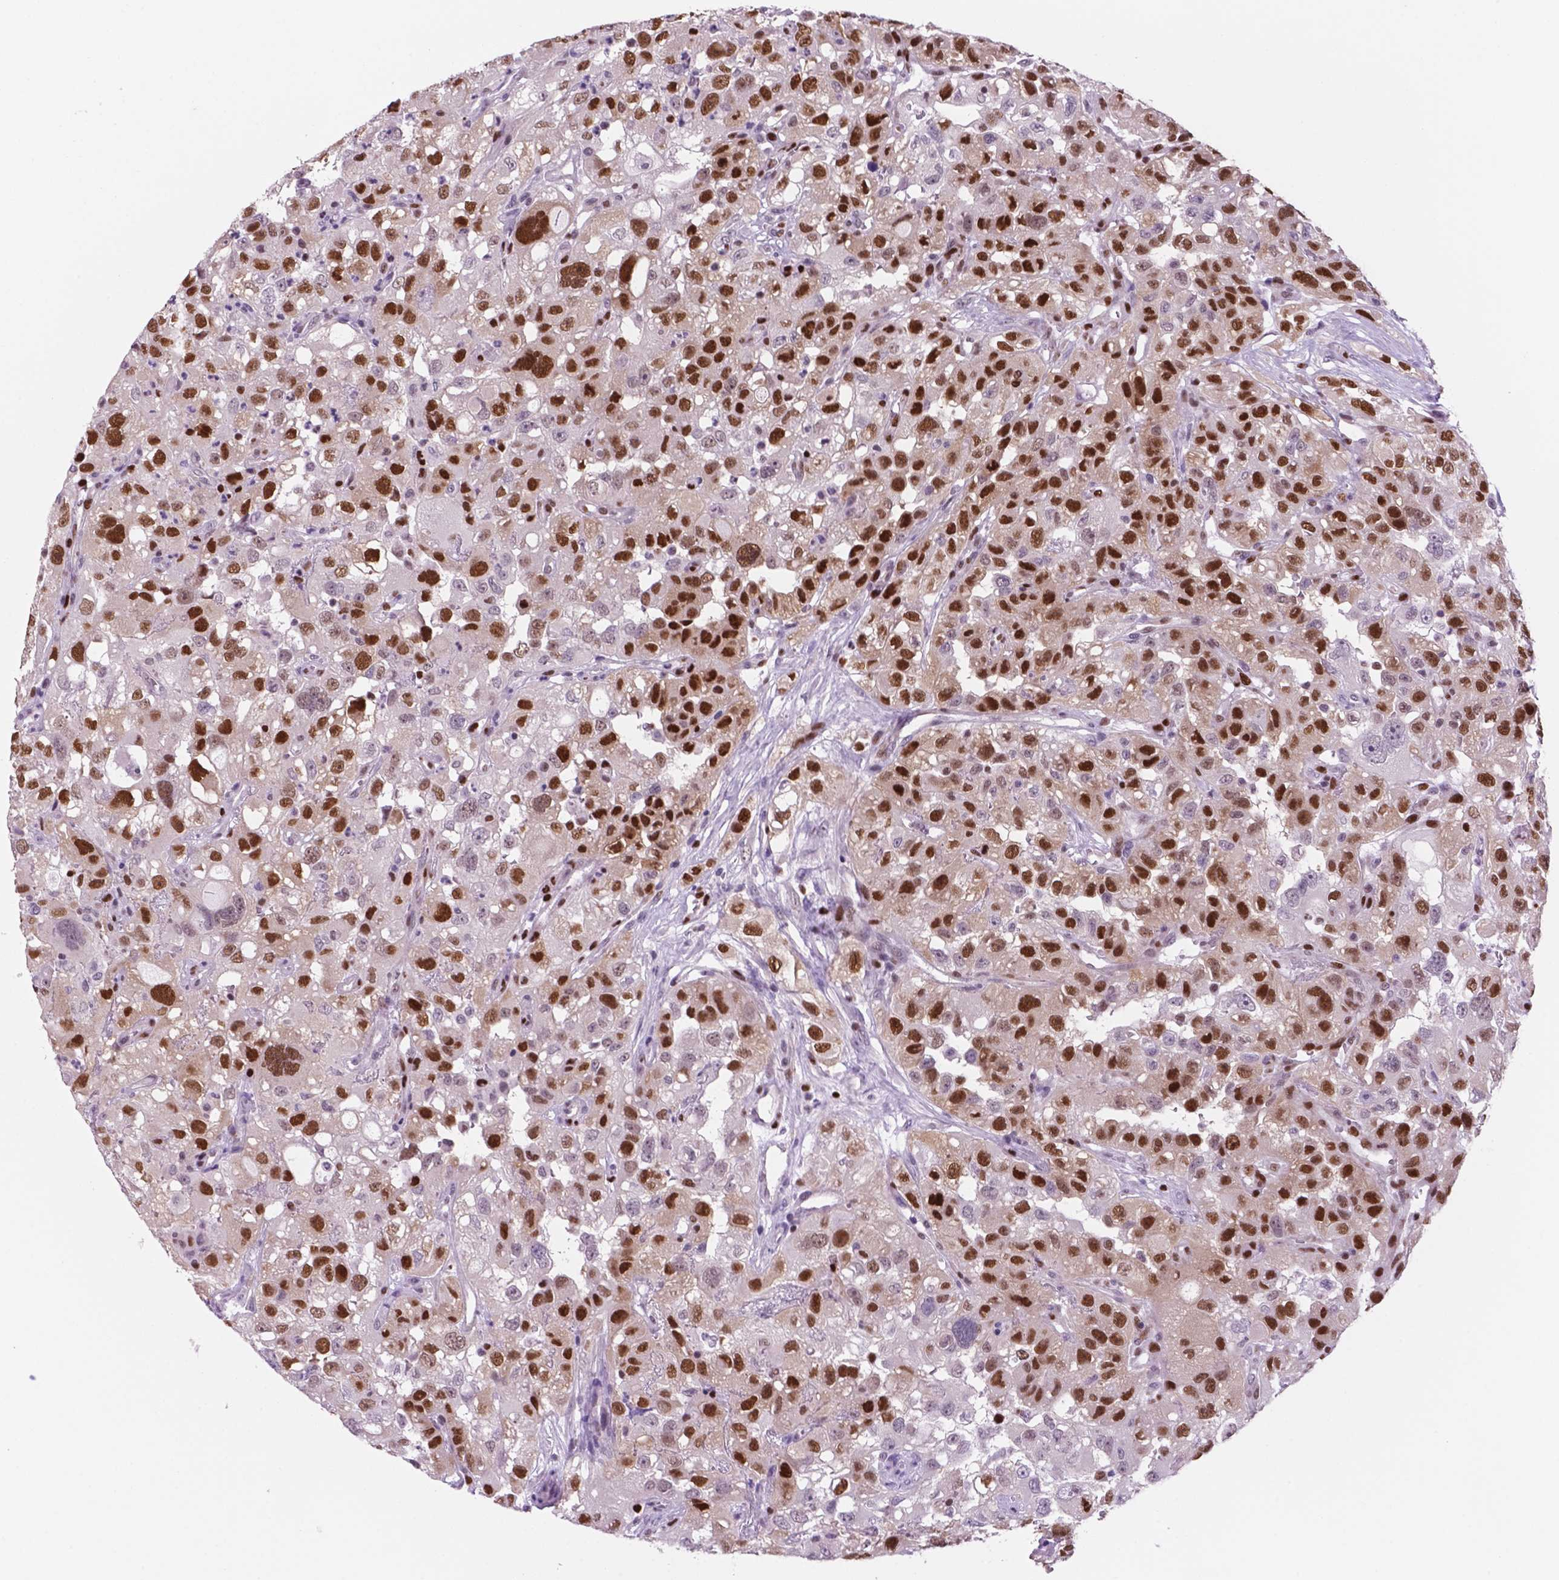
{"staining": {"intensity": "strong", "quantity": ">75%", "location": "nuclear"}, "tissue": "renal cancer", "cell_type": "Tumor cells", "image_type": "cancer", "snomed": [{"axis": "morphology", "description": "Adenocarcinoma, NOS"}, {"axis": "topography", "description": "Kidney"}], "caption": "Strong nuclear positivity for a protein is identified in about >75% of tumor cells of renal cancer using immunohistochemistry (IHC).", "gene": "NCAPH2", "patient": {"sex": "male", "age": 64}}